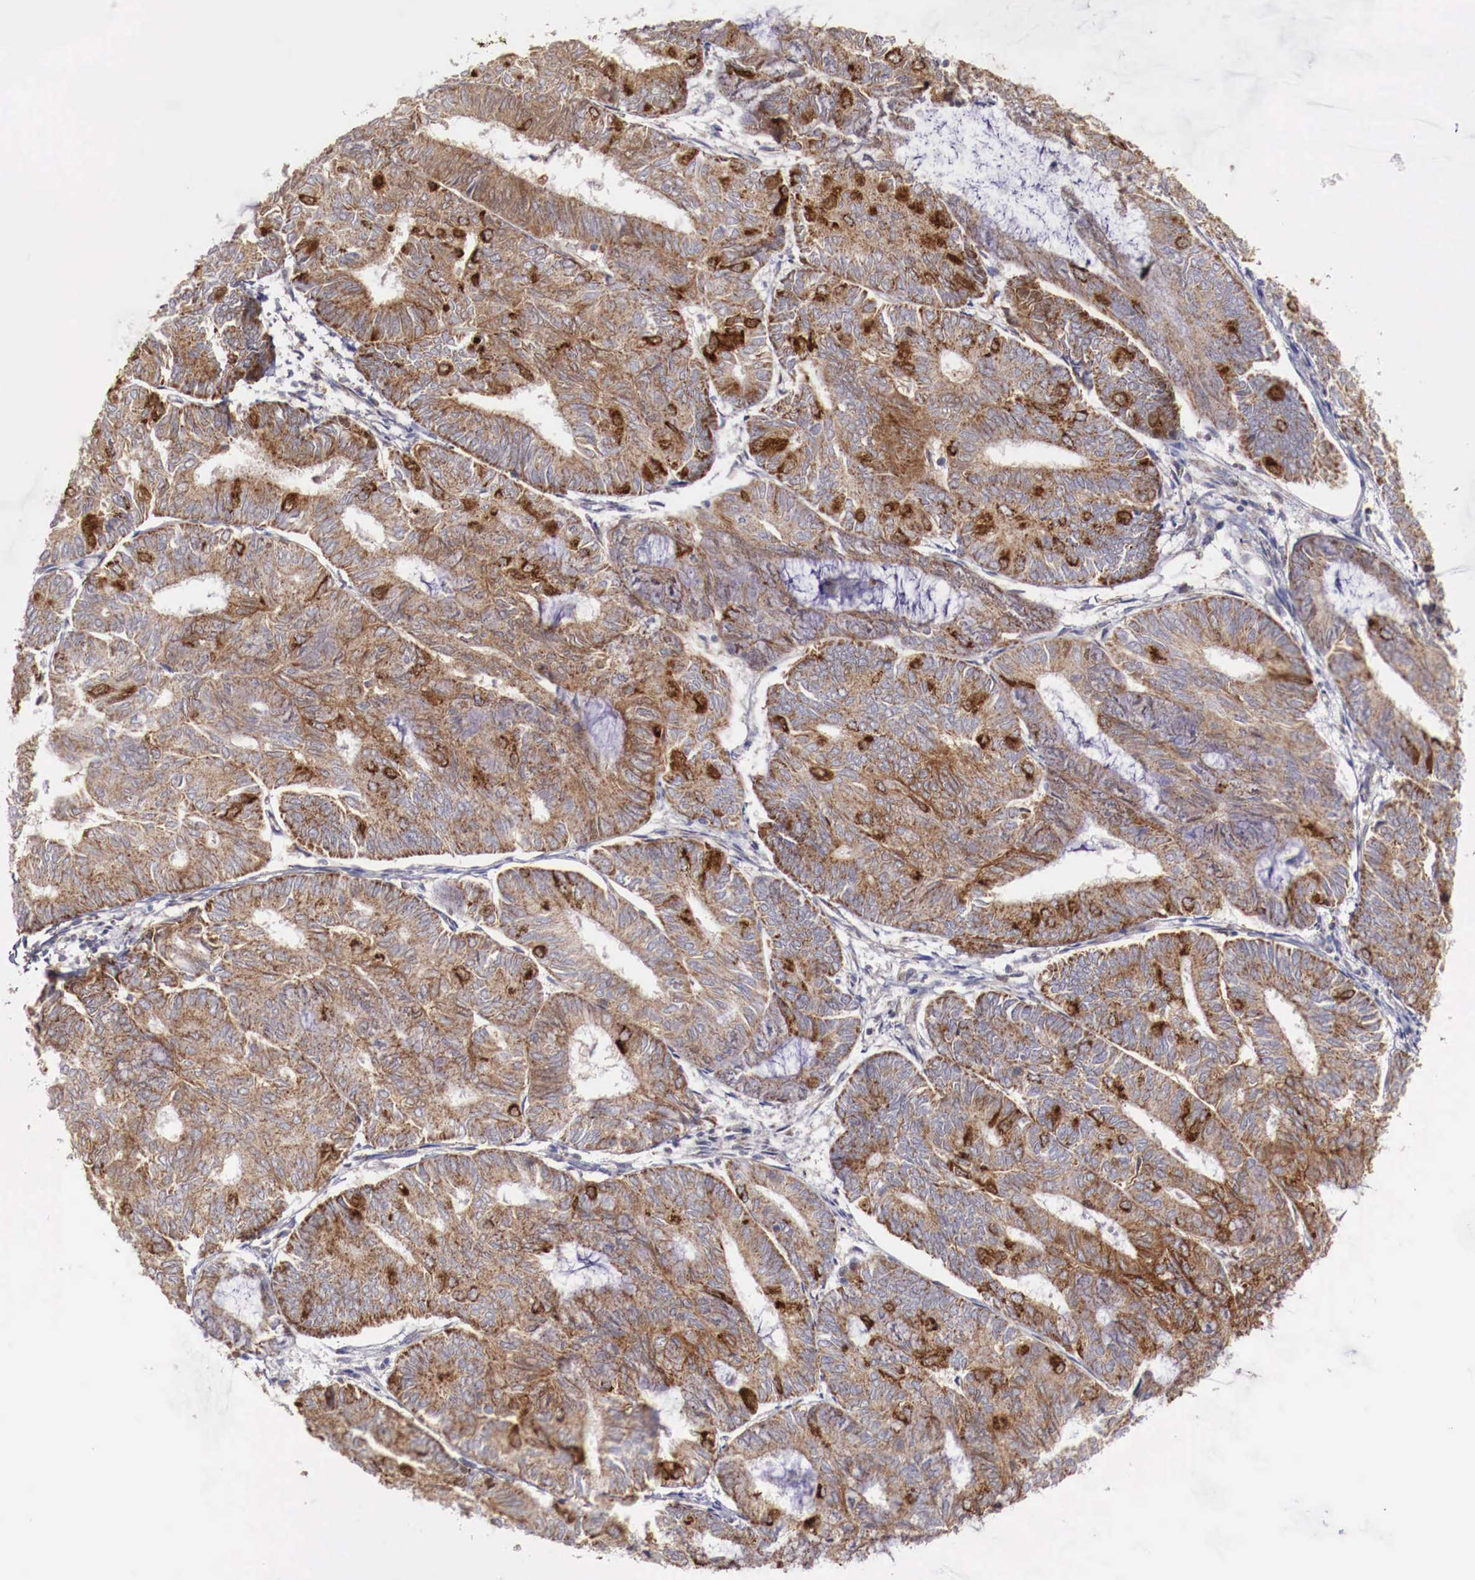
{"staining": {"intensity": "moderate", "quantity": ">75%", "location": "cytoplasmic/membranous"}, "tissue": "endometrial cancer", "cell_type": "Tumor cells", "image_type": "cancer", "snomed": [{"axis": "morphology", "description": "Adenocarcinoma, NOS"}, {"axis": "topography", "description": "Endometrium"}], "caption": "Moderate cytoplasmic/membranous protein expression is present in about >75% of tumor cells in endometrial cancer.", "gene": "XPNPEP3", "patient": {"sex": "female", "age": 59}}